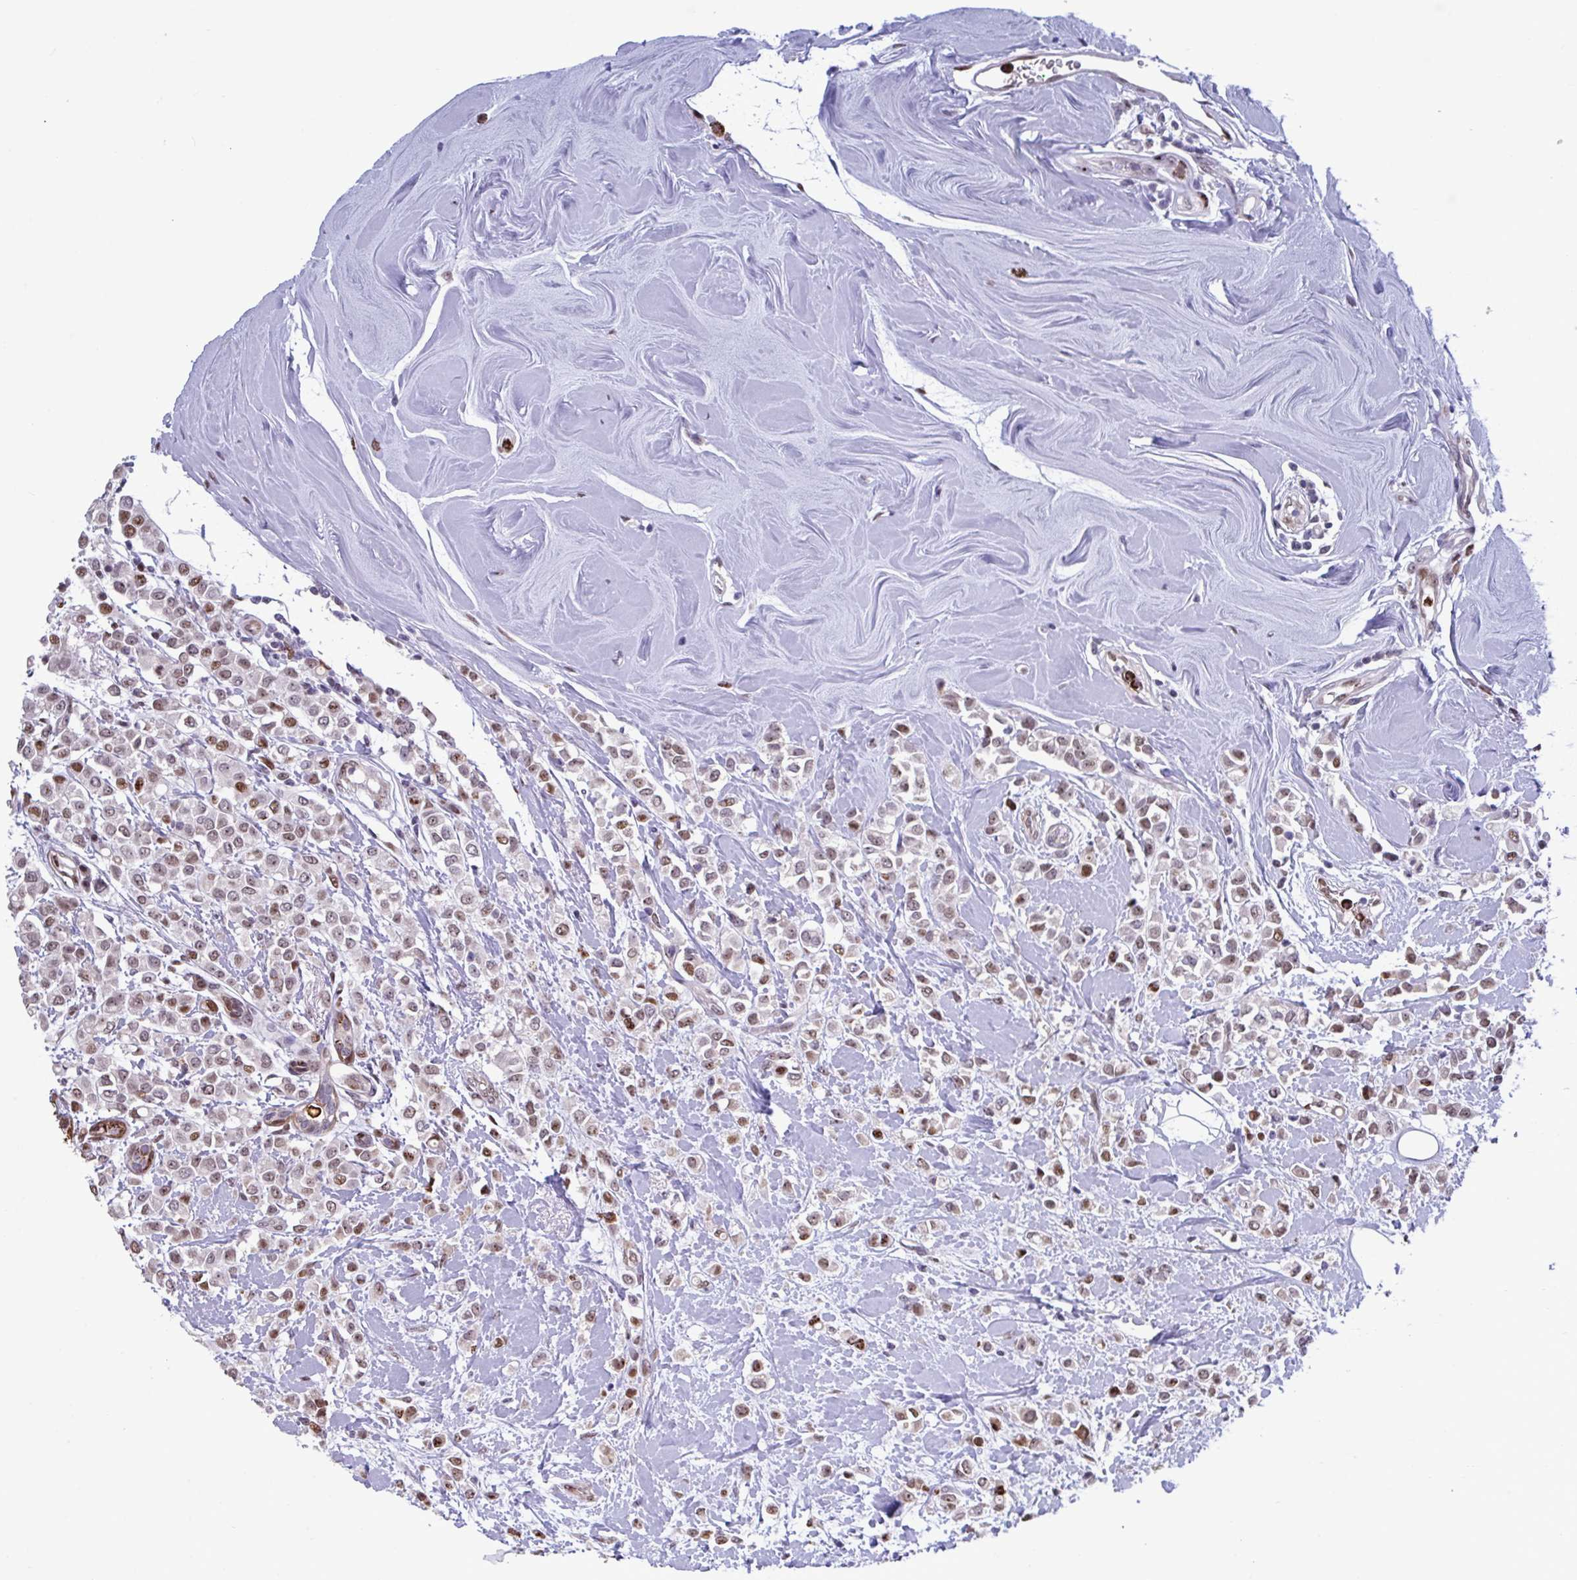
{"staining": {"intensity": "moderate", "quantity": ">75%", "location": "nuclear"}, "tissue": "breast cancer", "cell_type": "Tumor cells", "image_type": "cancer", "snomed": [{"axis": "morphology", "description": "Lobular carcinoma"}, {"axis": "topography", "description": "Breast"}], "caption": "Brown immunohistochemical staining in human breast cancer exhibits moderate nuclear staining in about >75% of tumor cells. The staining is performed using DAB brown chromogen to label protein expression. The nuclei are counter-stained blue using hematoxylin.", "gene": "PELI2", "patient": {"sex": "female", "age": 68}}